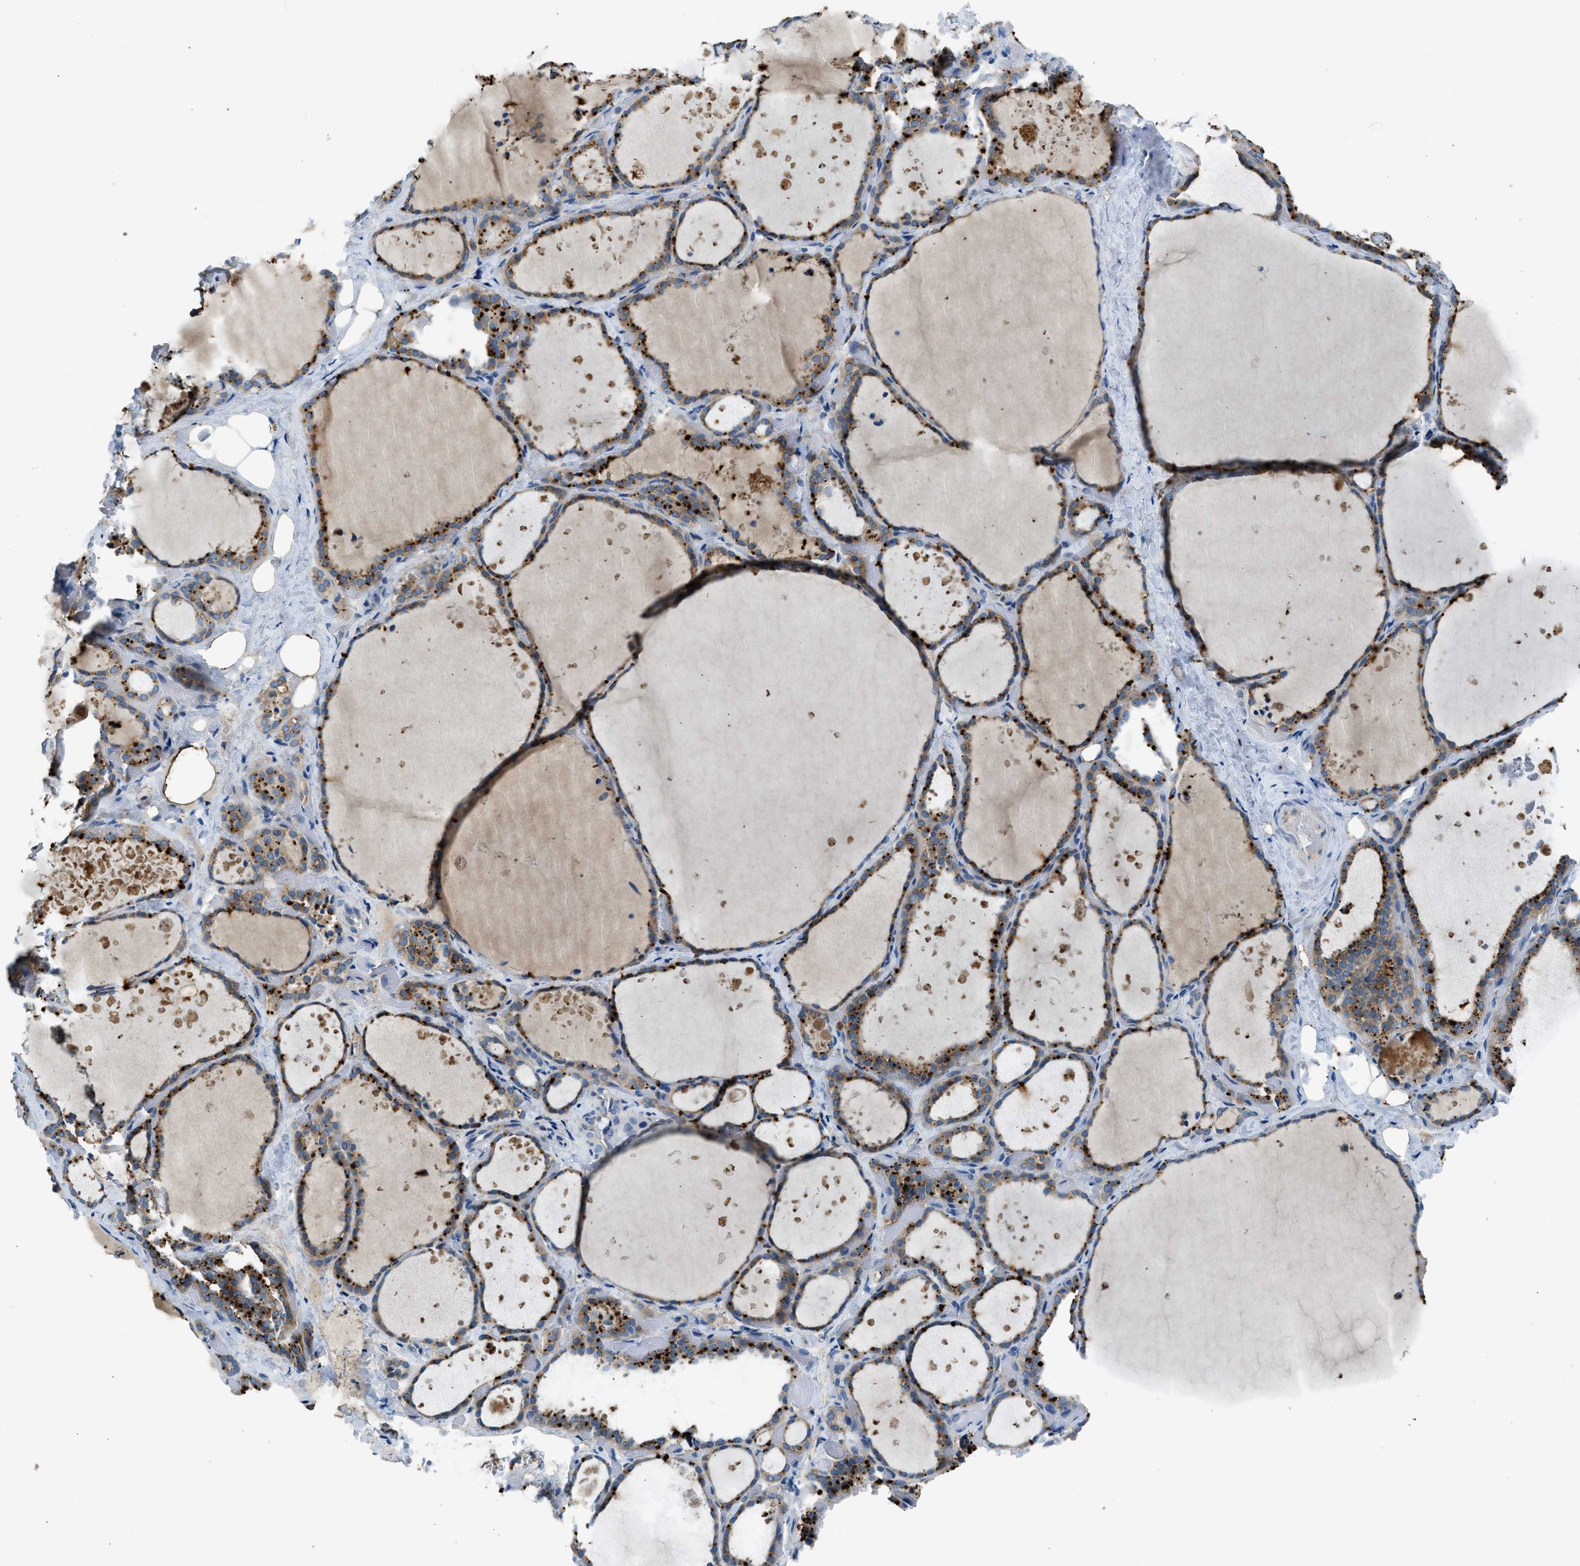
{"staining": {"intensity": "moderate", "quantity": ">75%", "location": "cytoplasmic/membranous"}, "tissue": "thyroid gland", "cell_type": "Glandular cells", "image_type": "normal", "snomed": [{"axis": "morphology", "description": "Normal tissue, NOS"}, {"axis": "topography", "description": "Thyroid gland"}], "caption": "Protein staining by immunohistochemistry (IHC) displays moderate cytoplasmic/membranous staining in about >75% of glandular cells in normal thyroid gland.", "gene": "BMP1", "patient": {"sex": "female", "age": 44}}